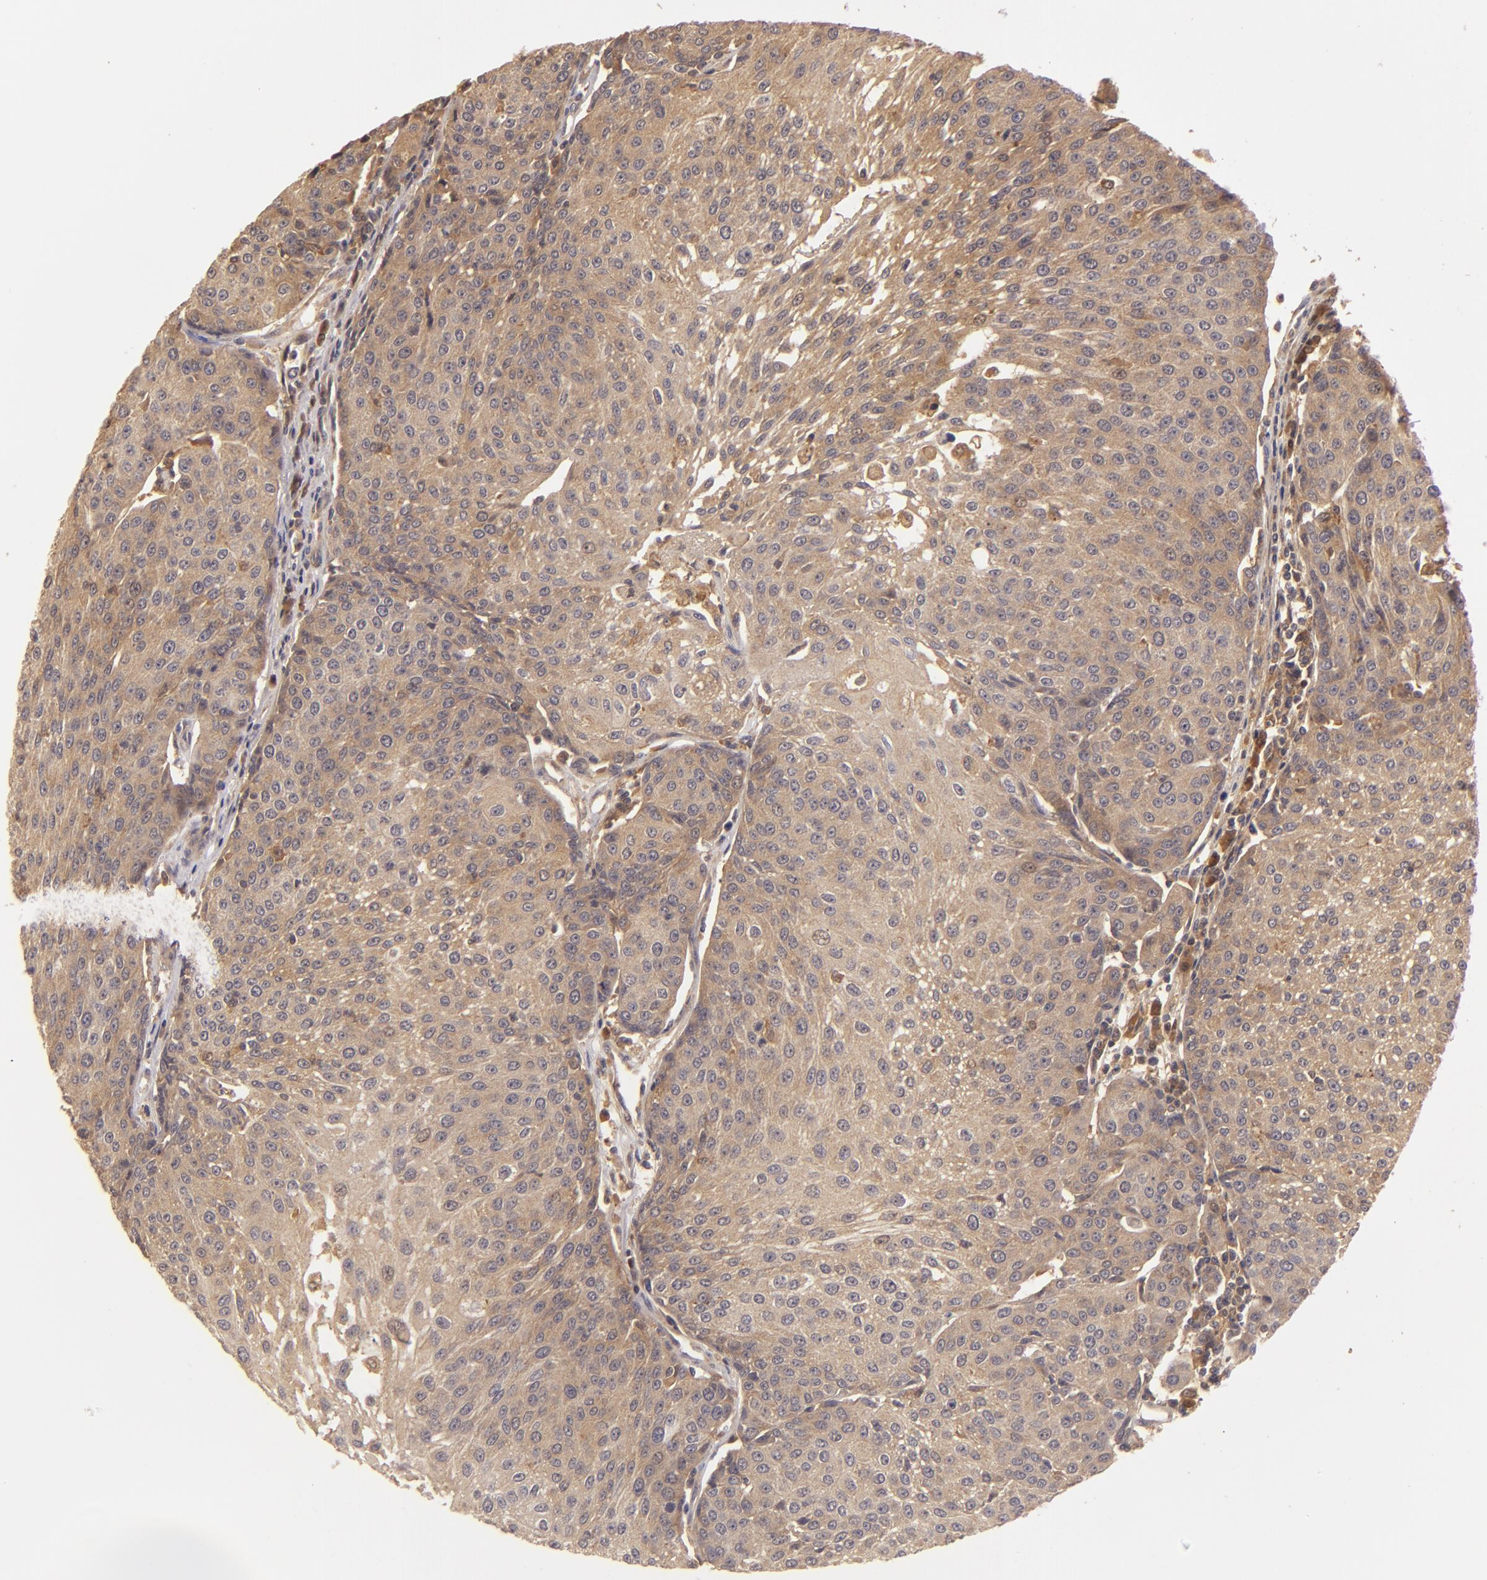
{"staining": {"intensity": "strong", "quantity": ">75%", "location": "cytoplasmic/membranous"}, "tissue": "urothelial cancer", "cell_type": "Tumor cells", "image_type": "cancer", "snomed": [{"axis": "morphology", "description": "Urothelial carcinoma, High grade"}, {"axis": "topography", "description": "Urinary bladder"}], "caption": "DAB (3,3'-diaminobenzidine) immunohistochemical staining of human high-grade urothelial carcinoma displays strong cytoplasmic/membranous protein positivity in about >75% of tumor cells.", "gene": "PRKCD", "patient": {"sex": "female", "age": 85}}